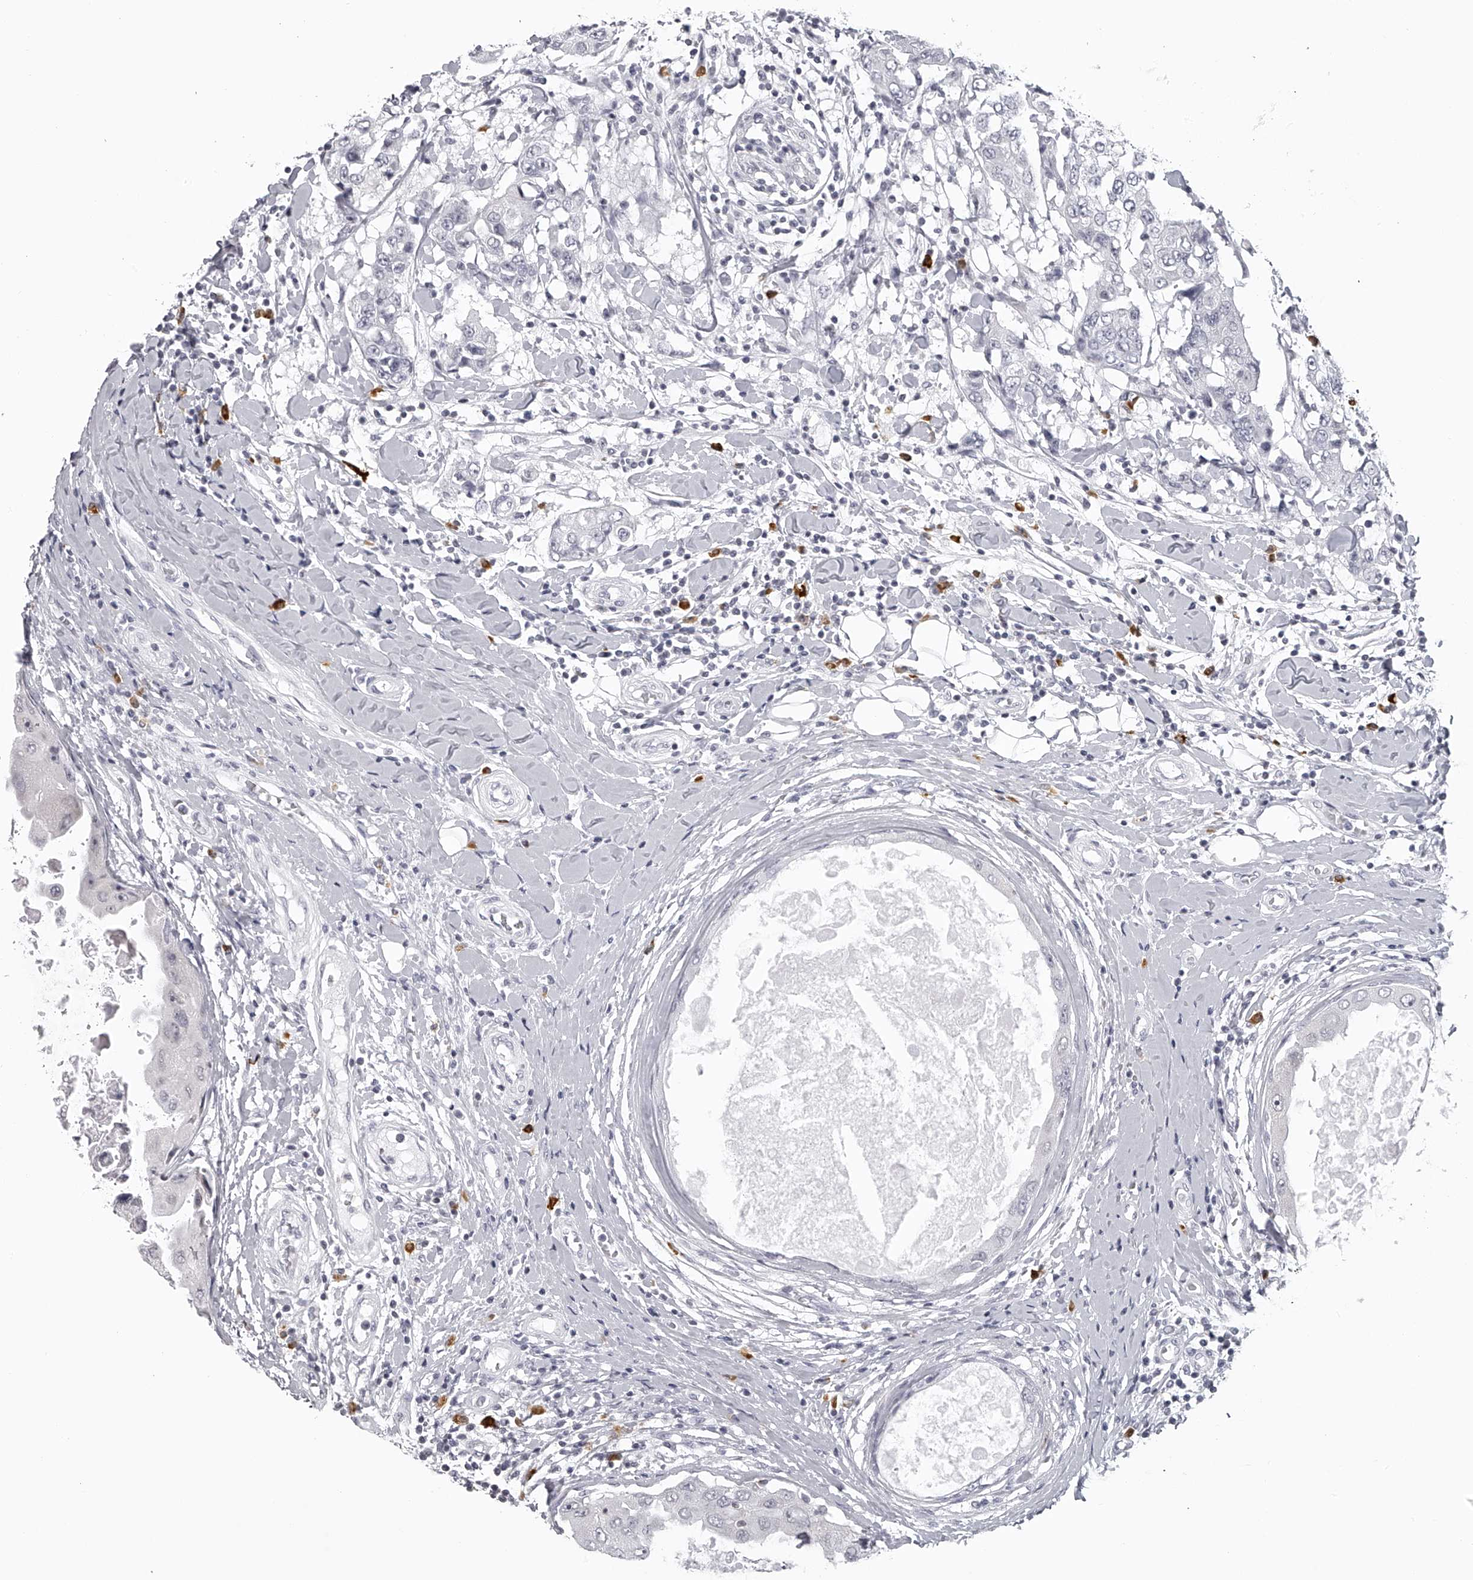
{"staining": {"intensity": "negative", "quantity": "none", "location": "none"}, "tissue": "breast cancer", "cell_type": "Tumor cells", "image_type": "cancer", "snomed": [{"axis": "morphology", "description": "Duct carcinoma"}, {"axis": "topography", "description": "Breast"}], "caption": "IHC of breast intraductal carcinoma shows no positivity in tumor cells.", "gene": "SEC11C", "patient": {"sex": "female", "age": 27}}